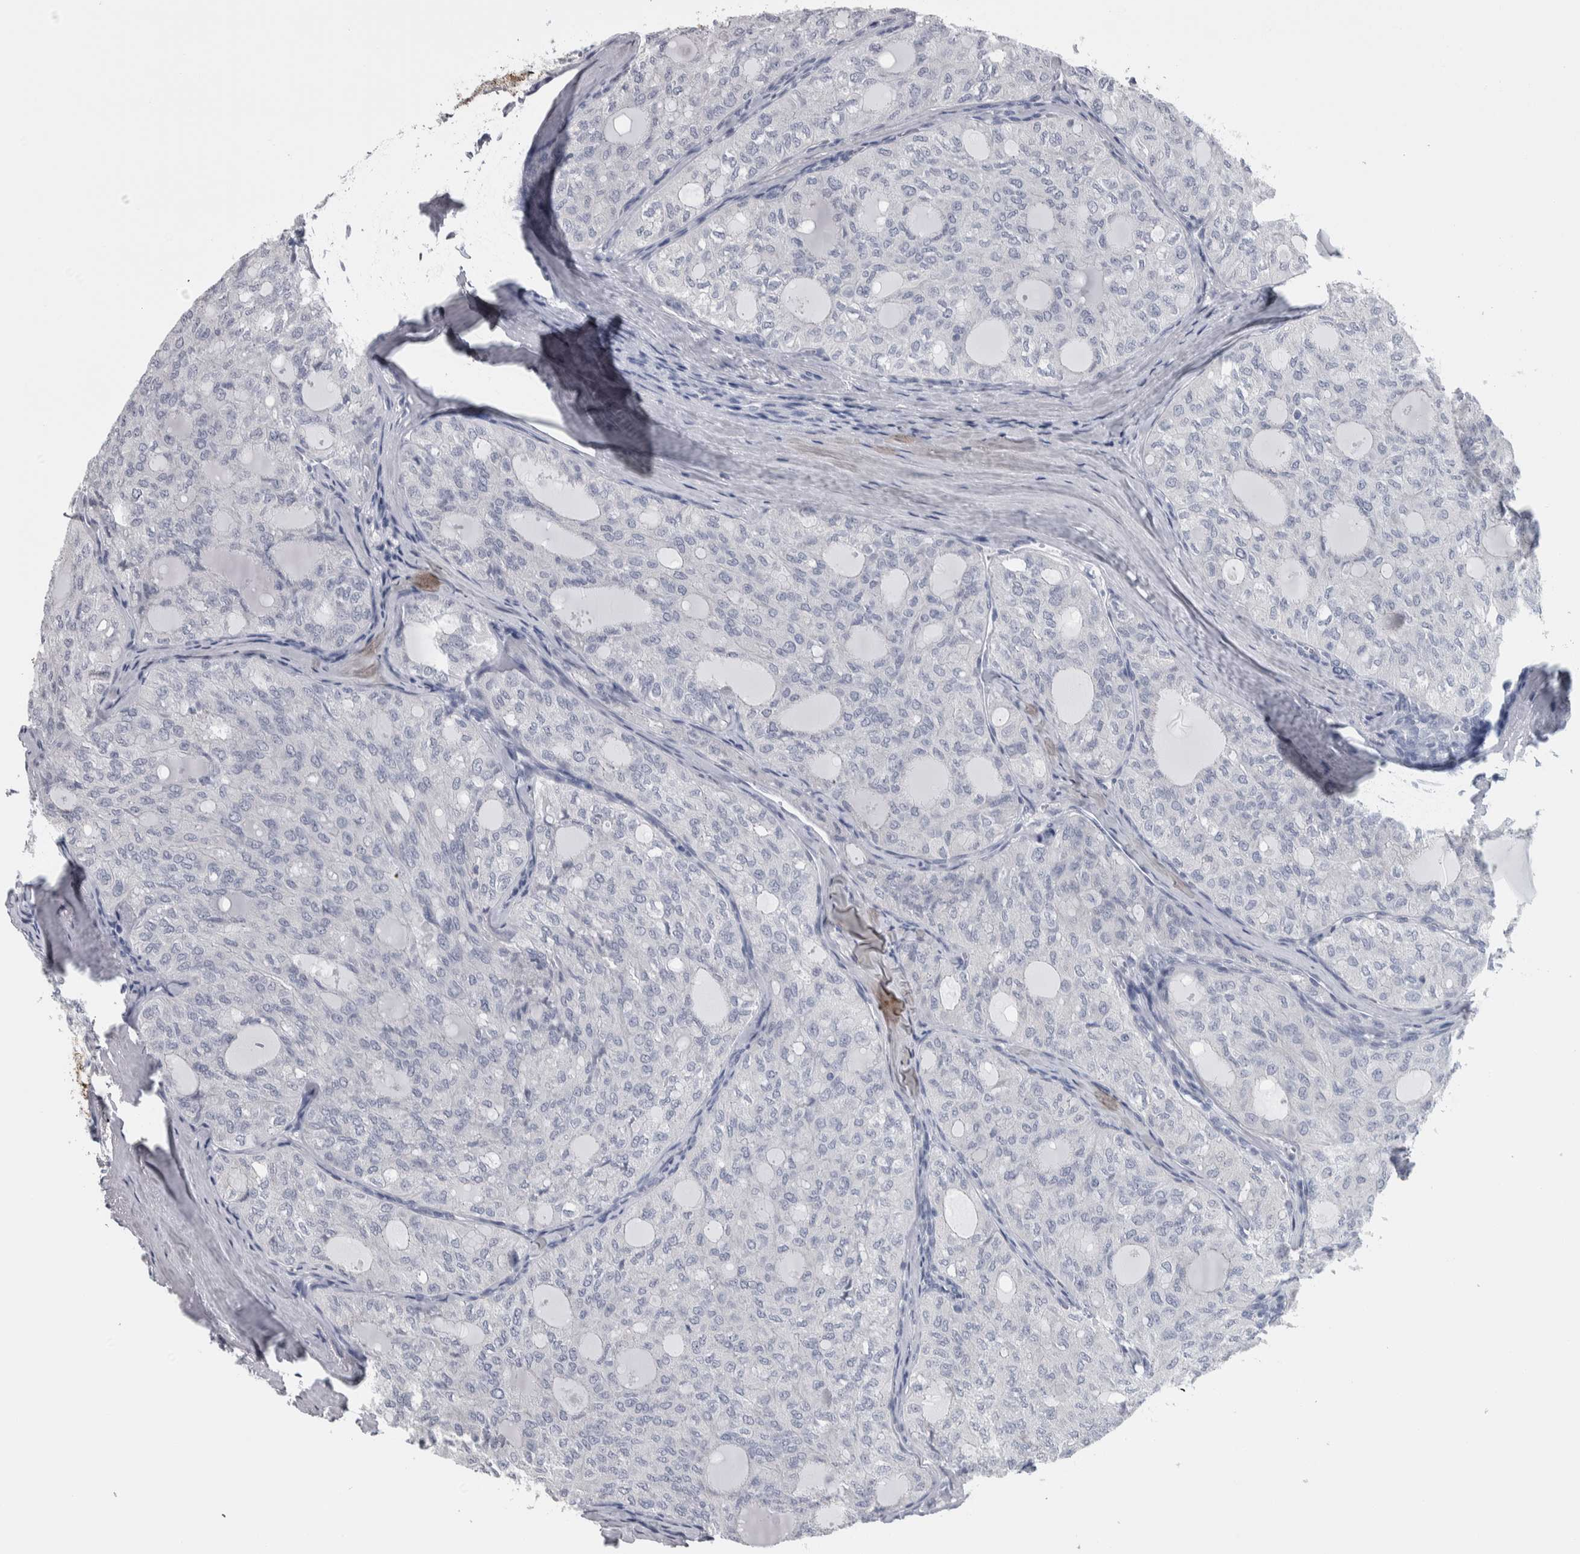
{"staining": {"intensity": "negative", "quantity": "none", "location": "none"}, "tissue": "thyroid cancer", "cell_type": "Tumor cells", "image_type": "cancer", "snomed": [{"axis": "morphology", "description": "Follicular adenoma carcinoma, NOS"}, {"axis": "topography", "description": "Thyroid gland"}], "caption": "High power microscopy histopathology image of an IHC image of thyroid cancer (follicular adenoma carcinoma), revealing no significant expression in tumor cells.", "gene": "CDH17", "patient": {"sex": "male", "age": 75}}